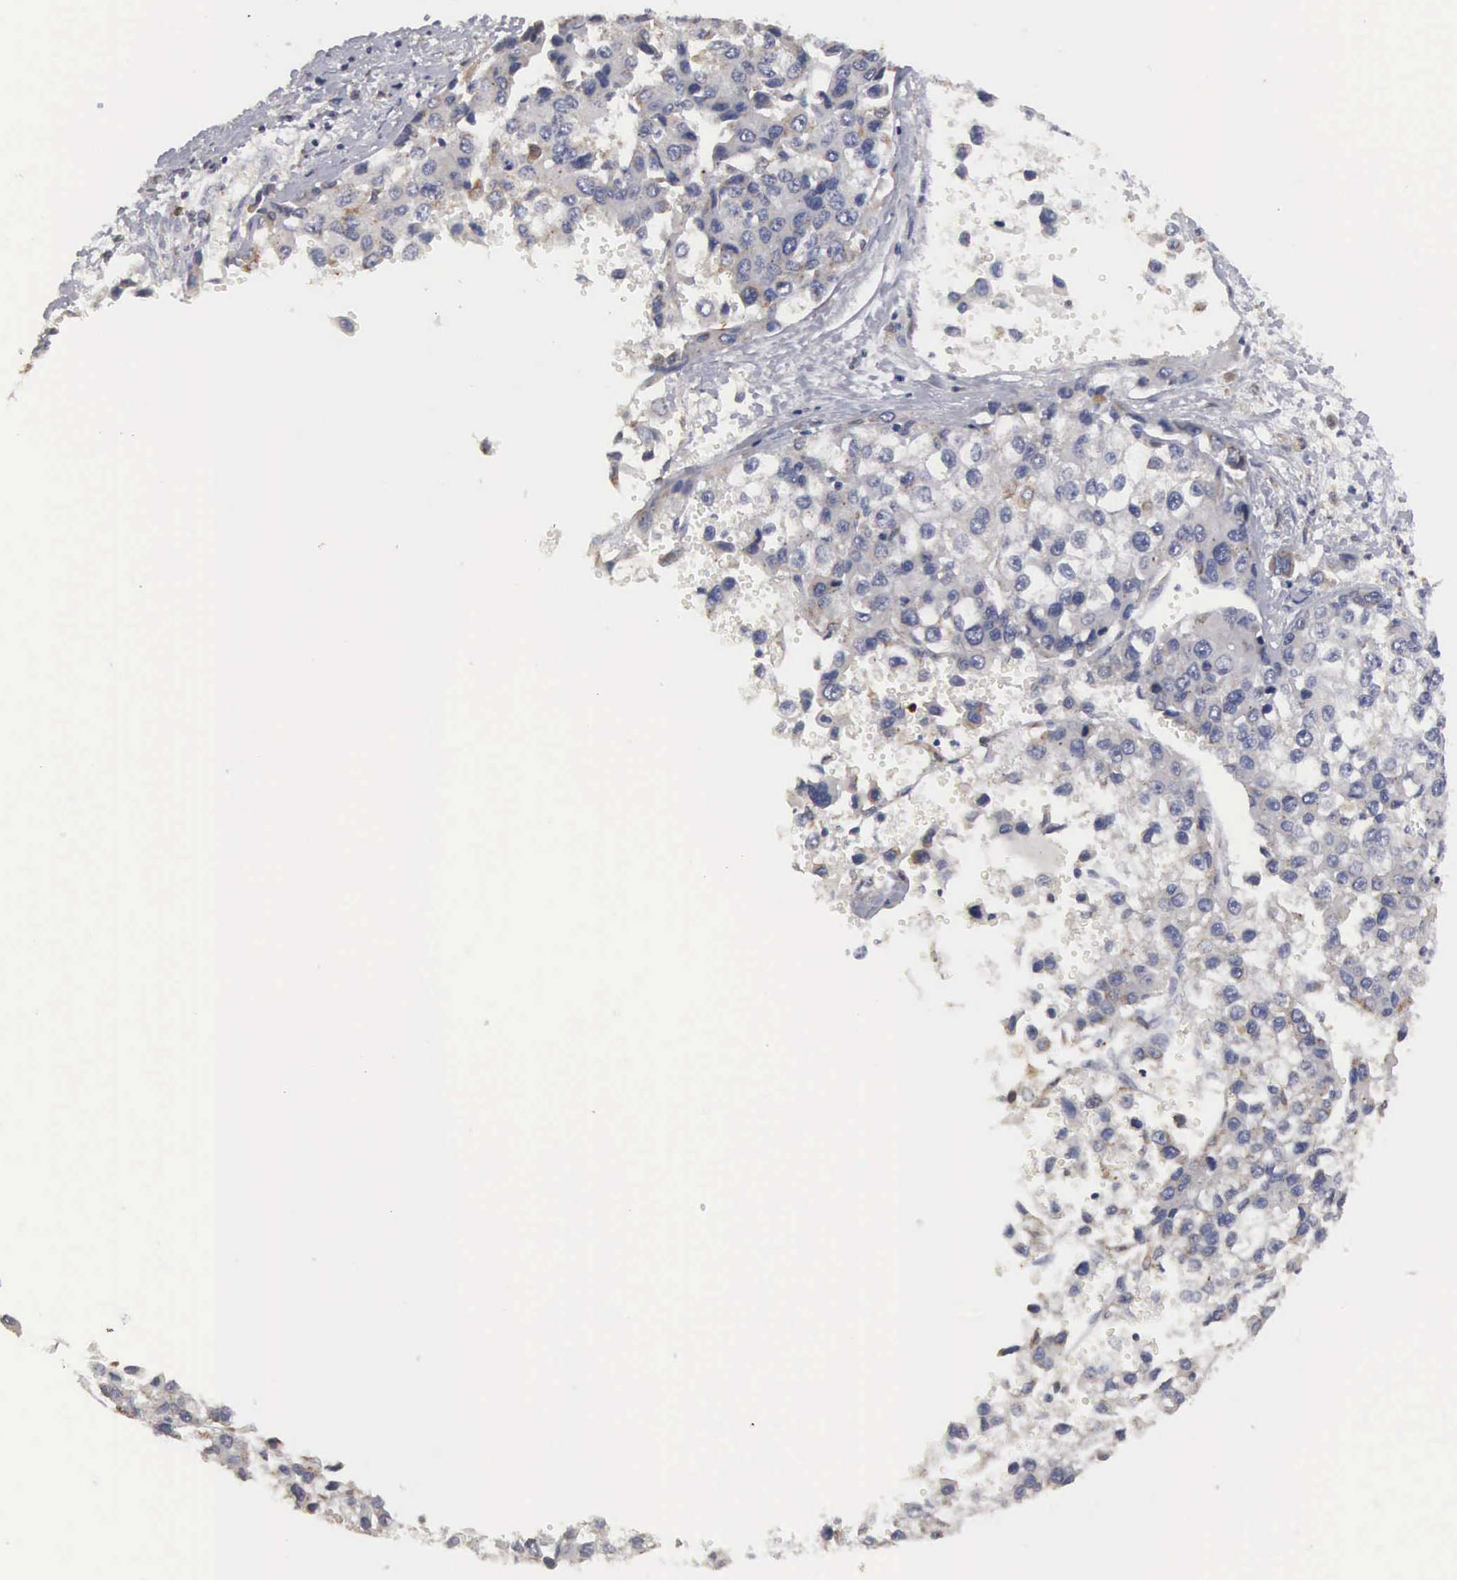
{"staining": {"intensity": "negative", "quantity": "none", "location": "none"}, "tissue": "liver cancer", "cell_type": "Tumor cells", "image_type": "cancer", "snomed": [{"axis": "morphology", "description": "Carcinoma, Hepatocellular, NOS"}, {"axis": "topography", "description": "Liver"}], "caption": "Tumor cells show no significant positivity in liver cancer.", "gene": "HMOX1", "patient": {"sex": "female", "age": 66}}